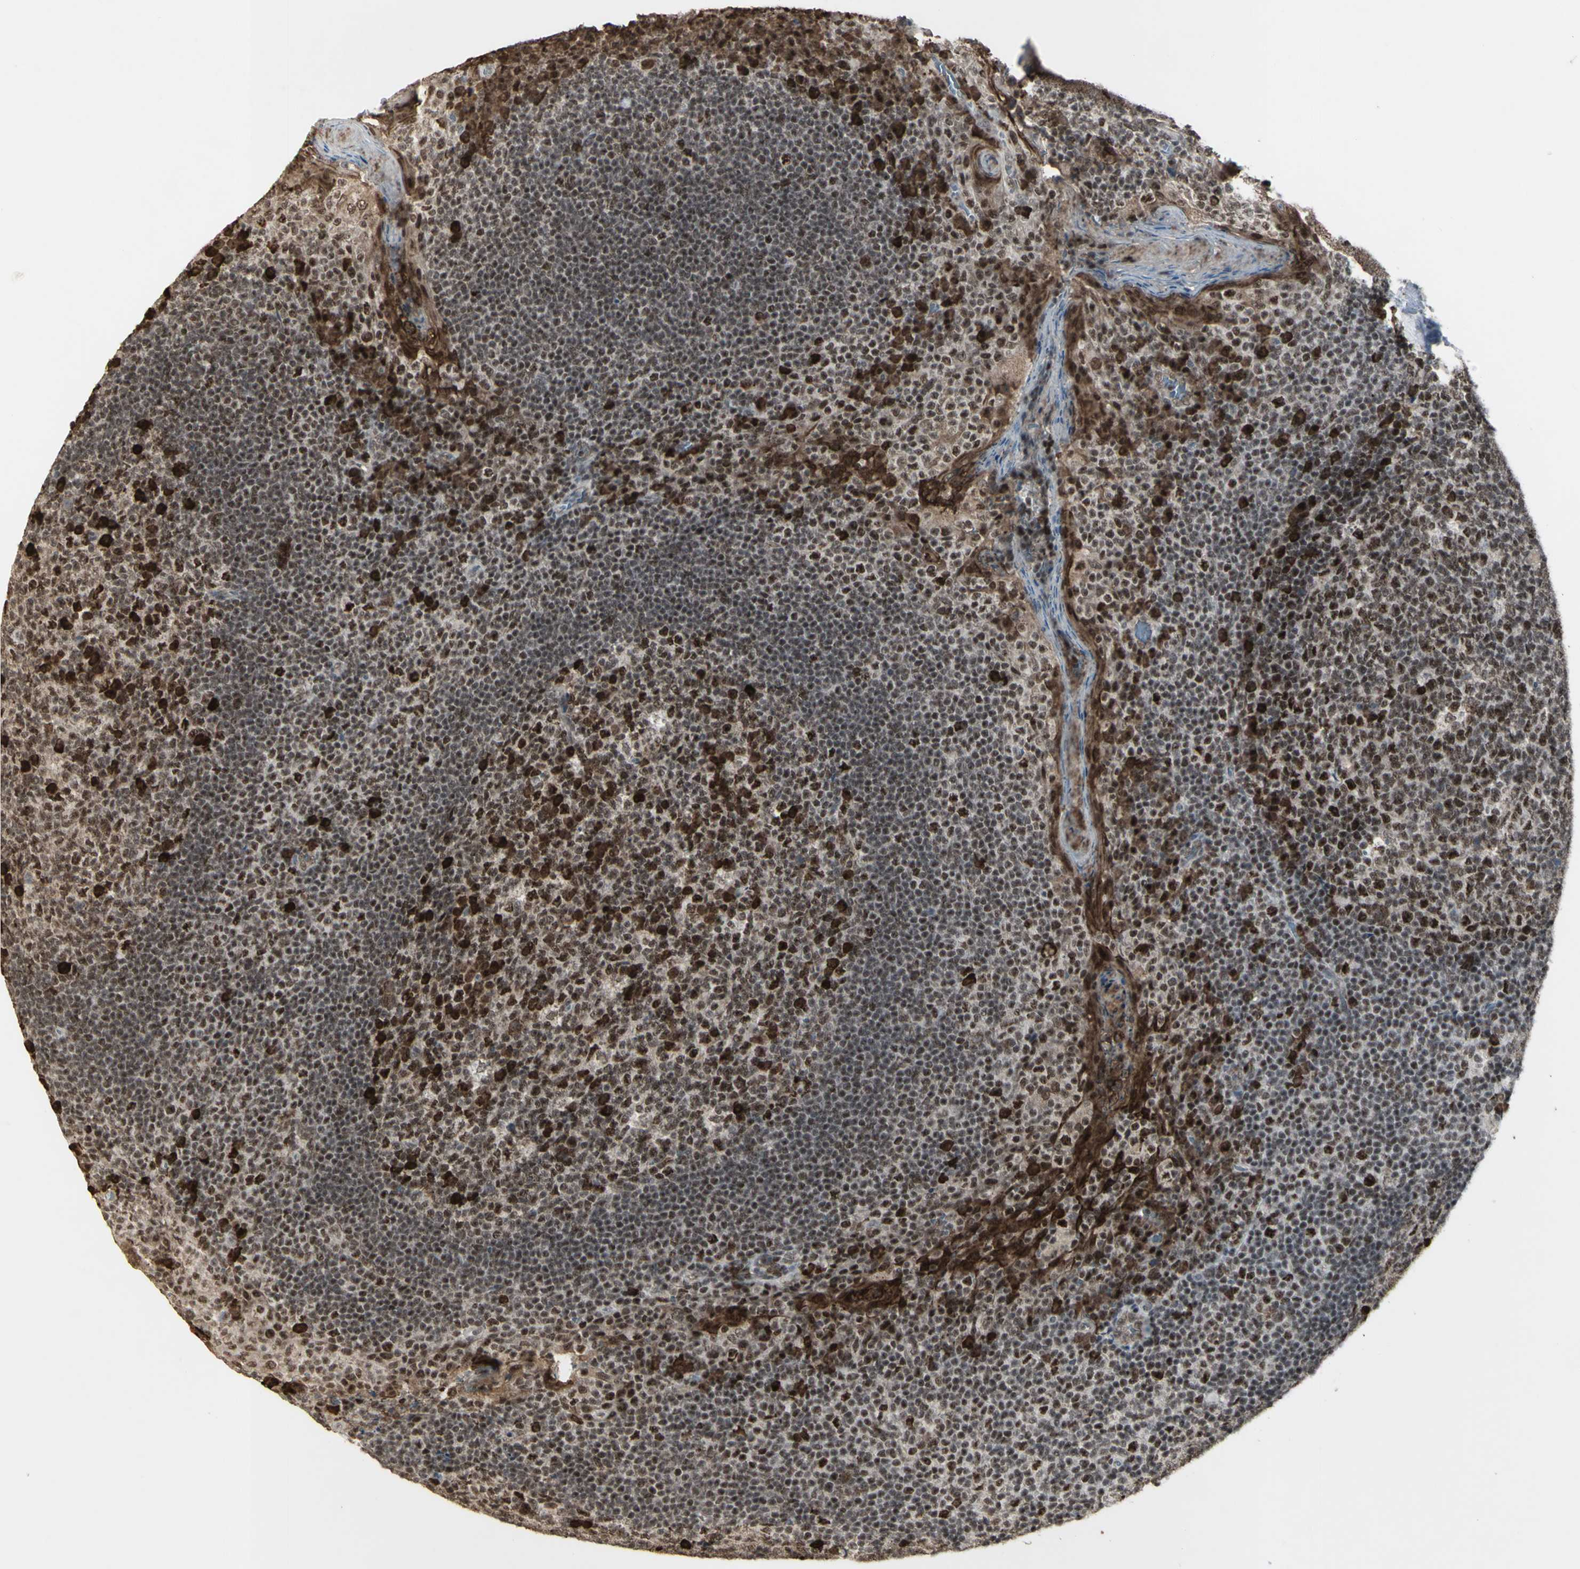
{"staining": {"intensity": "moderate", "quantity": ">75%", "location": "nuclear"}, "tissue": "tonsil", "cell_type": "Germinal center cells", "image_type": "normal", "snomed": [{"axis": "morphology", "description": "Normal tissue, NOS"}, {"axis": "topography", "description": "Tonsil"}], "caption": "Human tonsil stained with a protein marker demonstrates moderate staining in germinal center cells.", "gene": "CCNT1", "patient": {"sex": "male", "age": 17}}